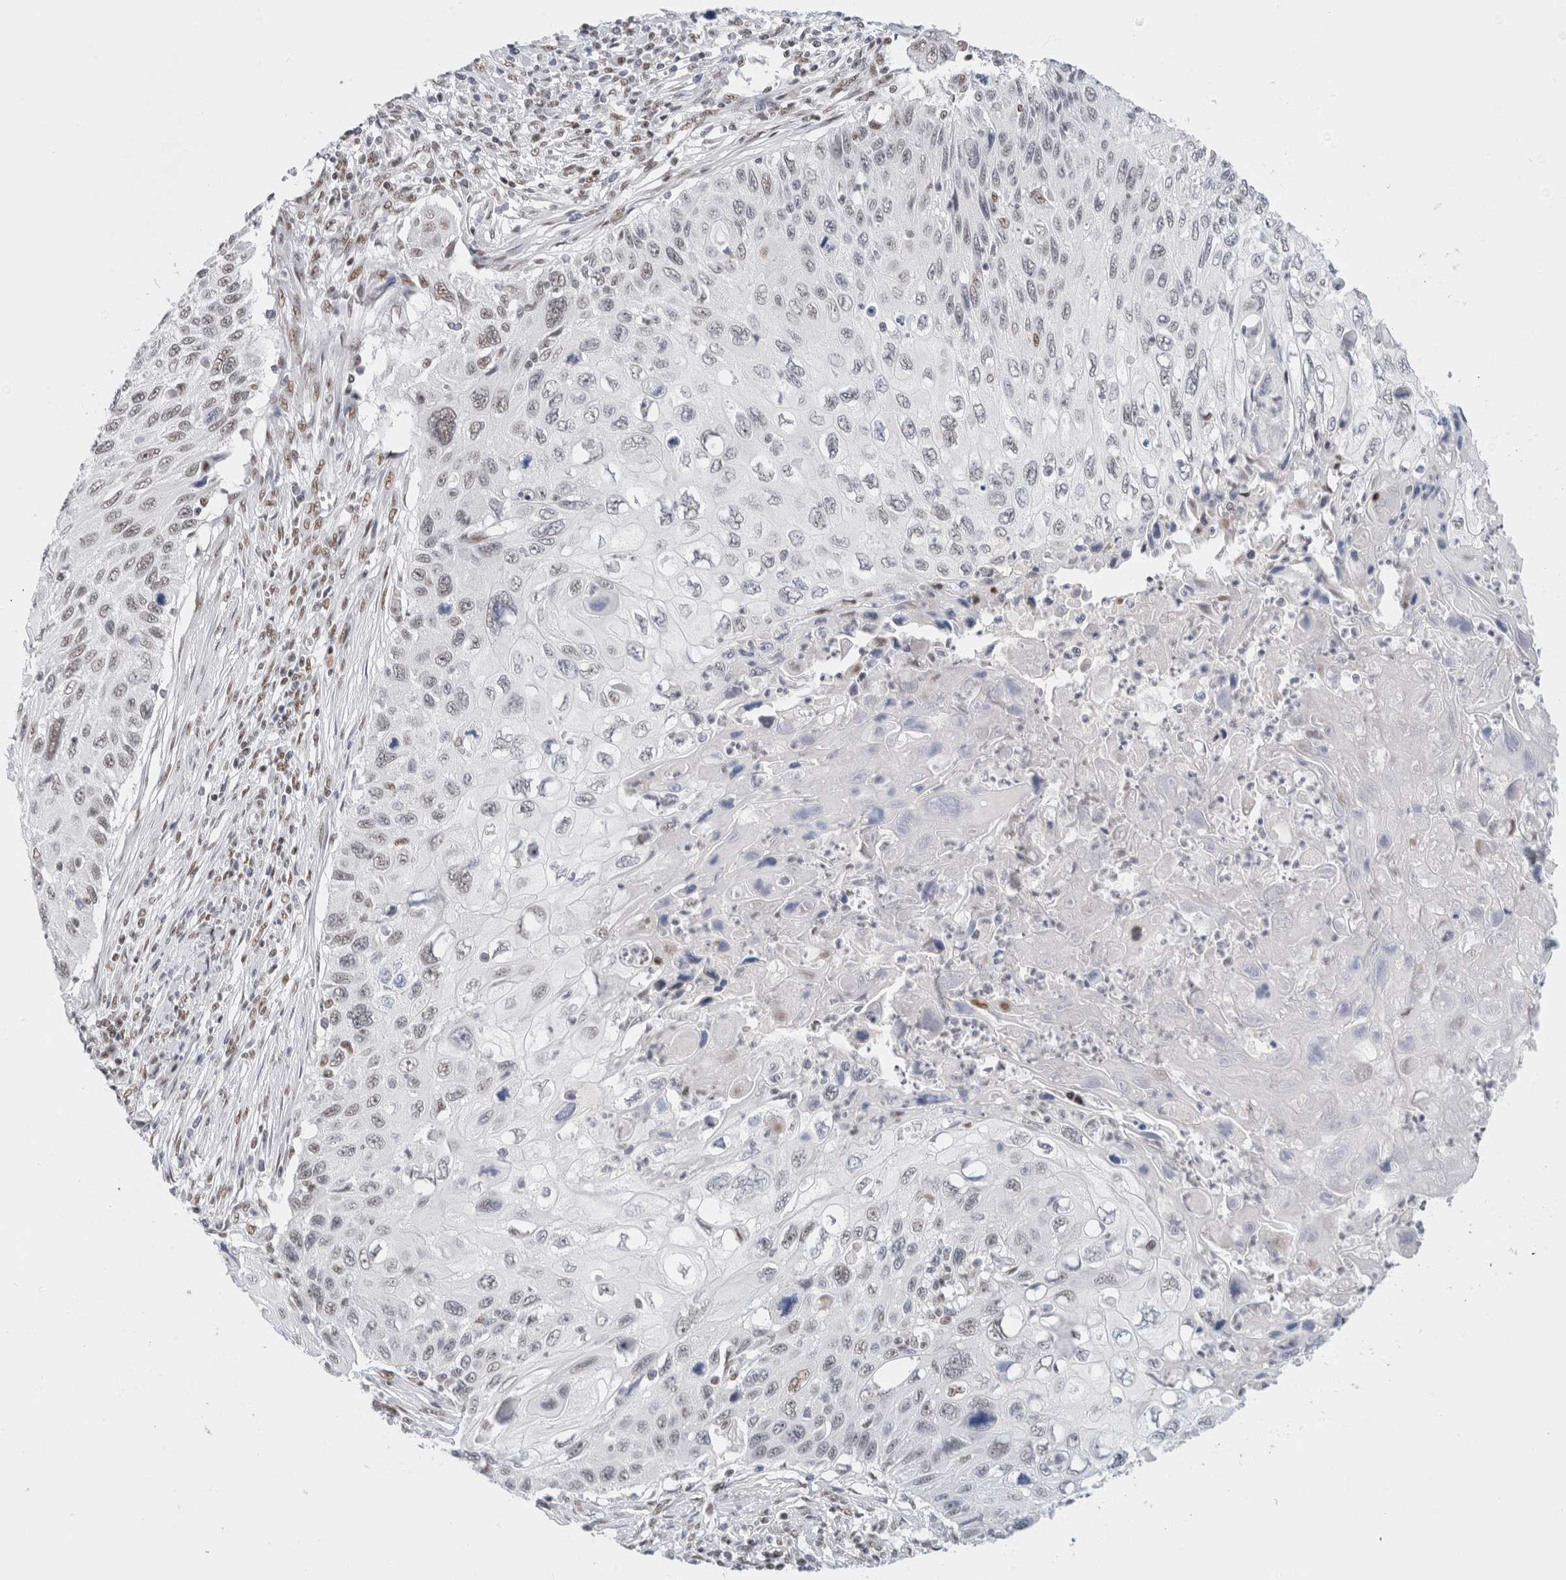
{"staining": {"intensity": "weak", "quantity": "25%-75%", "location": "nuclear"}, "tissue": "cervical cancer", "cell_type": "Tumor cells", "image_type": "cancer", "snomed": [{"axis": "morphology", "description": "Squamous cell carcinoma, NOS"}, {"axis": "topography", "description": "Cervix"}], "caption": "Protein analysis of squamous cell carcinoma (cervical) tissue reveals weak nuclear staining in about 25%-75% of tumor cells.", "gene": "COPS7A", "patient": {"sex": "female", "age": 70}}